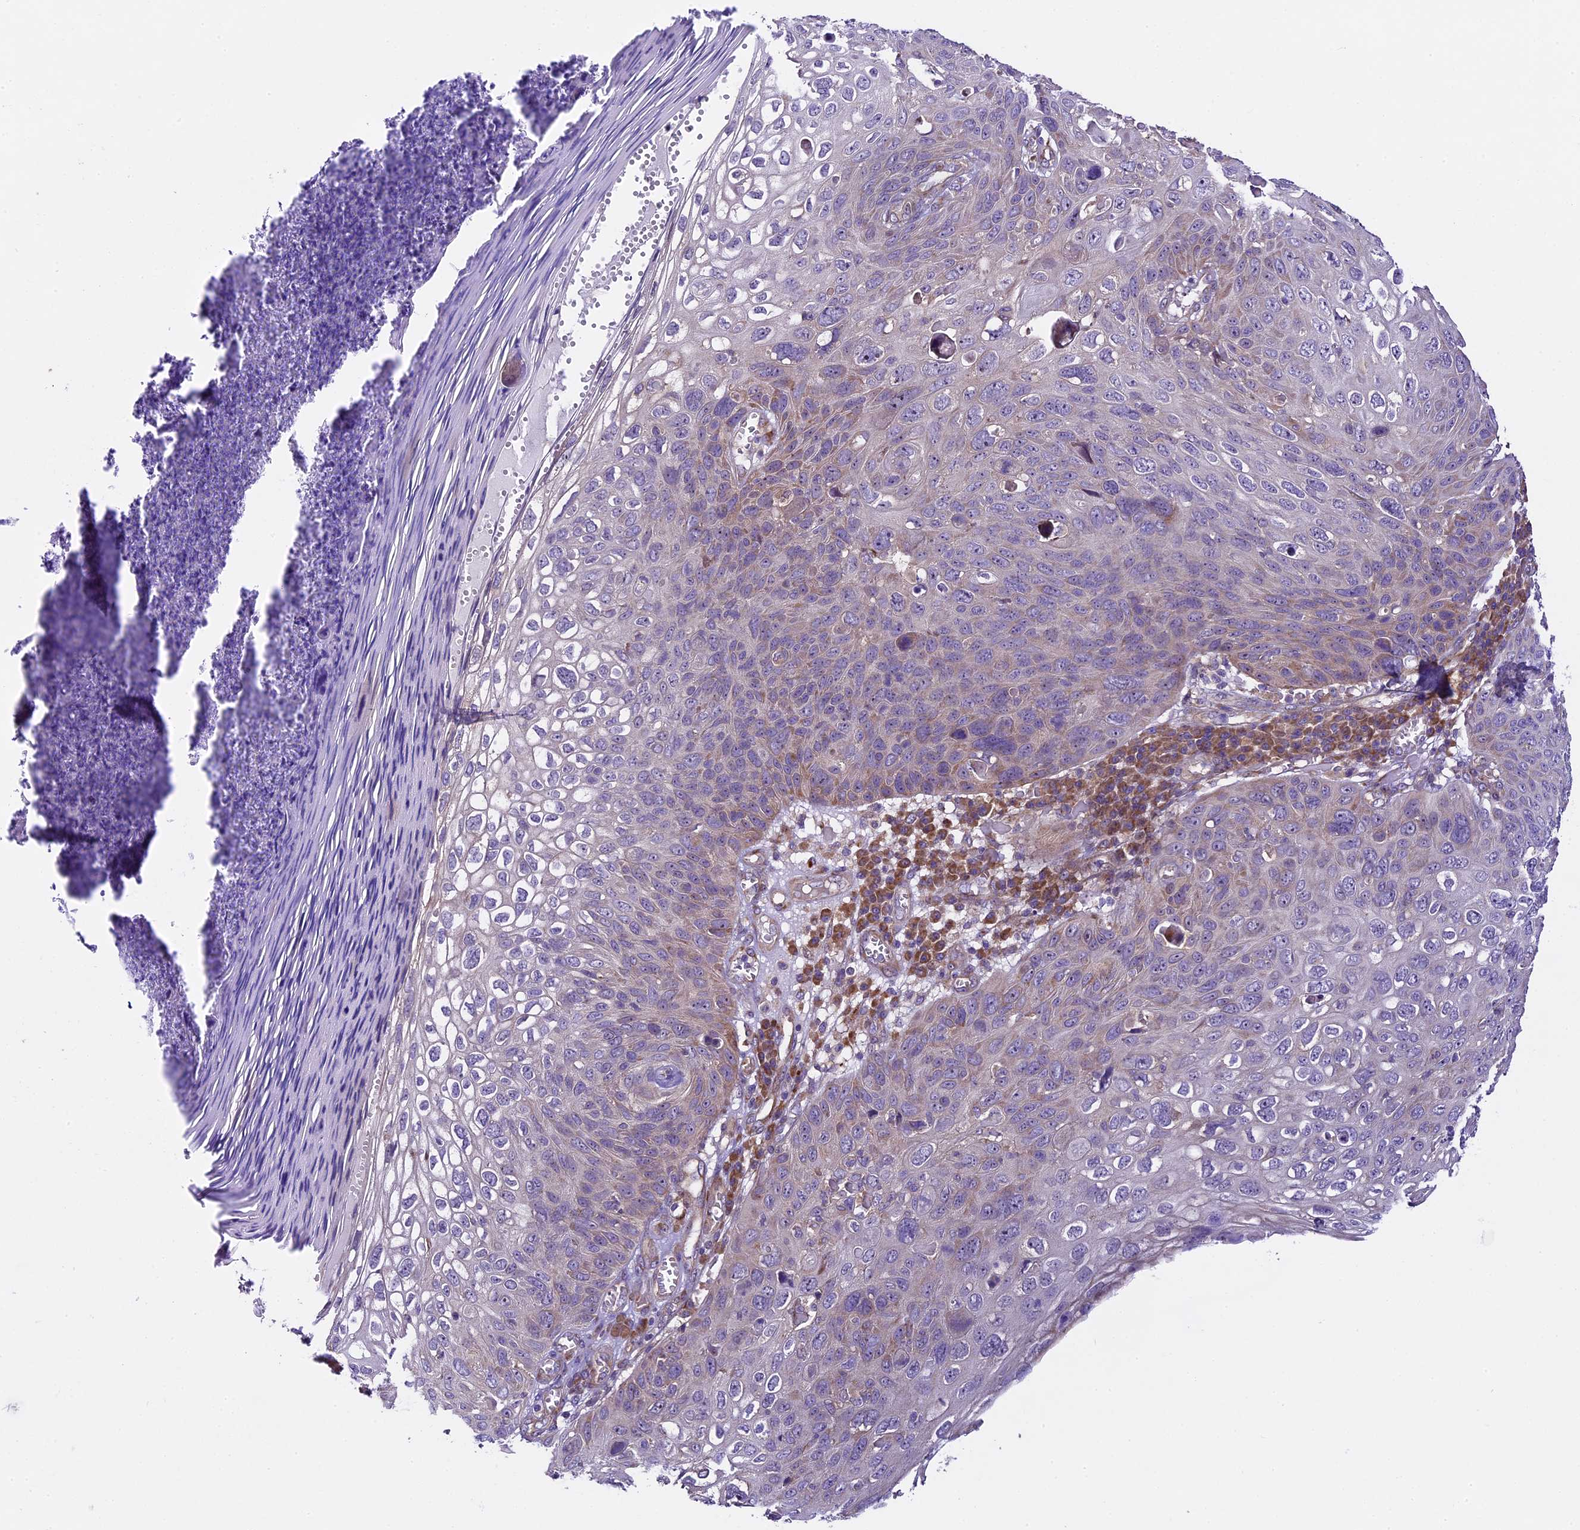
{"staining": {"intensity": "weak", "quantity": "<25%", "location": "cytoplasmic/membranous"}, "tissue": "skin cancer", "cell_type": "Tumor cells", "image_type": "cancer", "snomed": [{"axis": "morphology", "description": "Squamous cell carcinoma, NOS"}, {"axis": "topography", "description": "Skin"}], "caption": "Protein analysis of squamous cell carcinoma (skin) displays no significant staining in tumor cells.", "gene": "SPIRE1", "patient": {"sex": "female", "age": 90}}